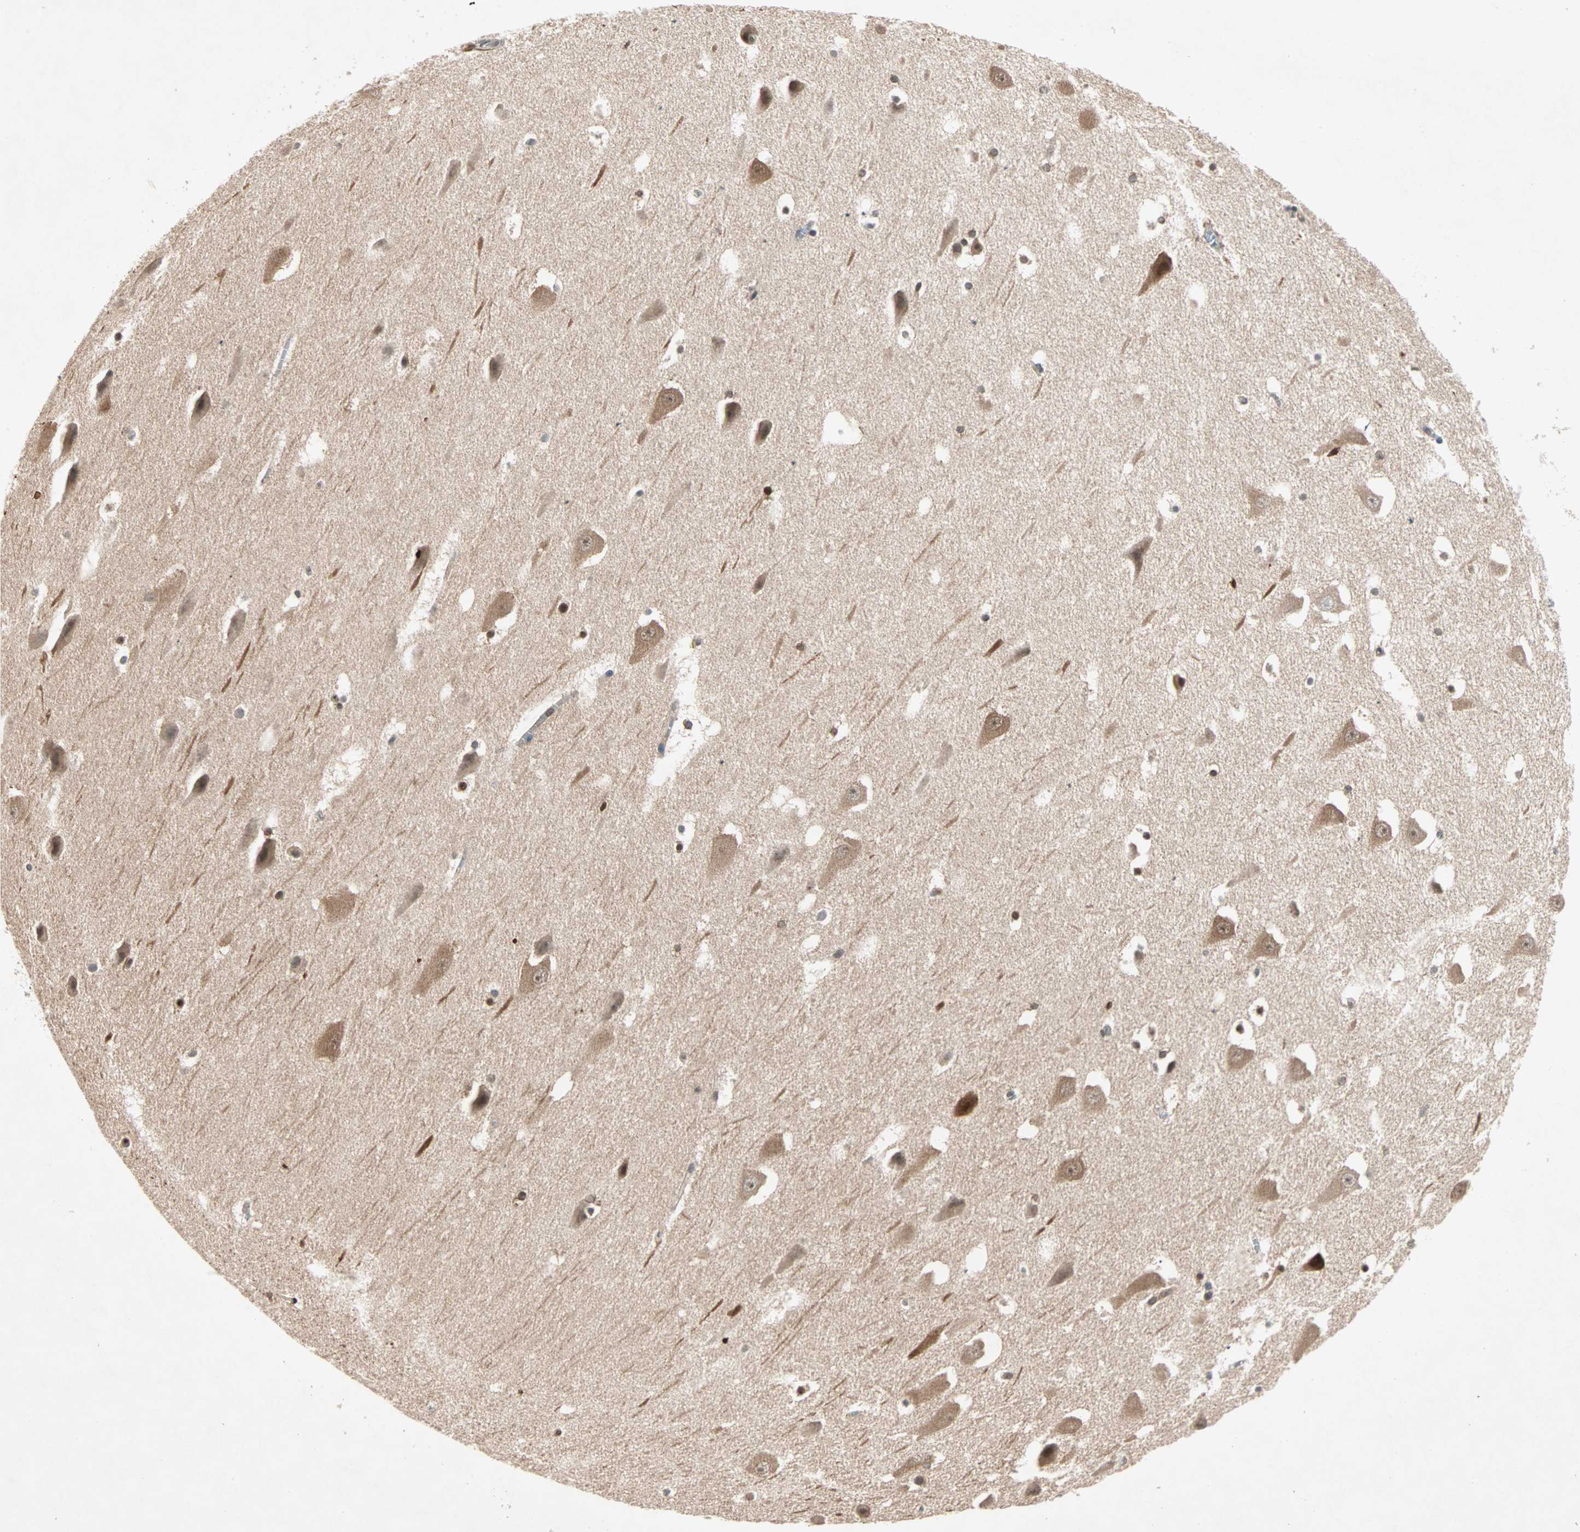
{"staining": {"intensity": "moderate", "quantity": ">75%", "location": "cytoplasmic/membranous,nuclear"}, "tissue": "hippocampus", "cell_type": "Glial cells", "image_type": "normal", "snomed": [{"axis": "morphology", "description": "Normal tissue, NOS"}, {"axis": "topography", "description": "Hippocampus"}], "caption": "Brown immunohistochemical staining in benign hippocampus exhibits moderate cytoplasmic/membranous,nuclear expression in approximately >75% of glial cells. (Brightfield microscopy of DAB IHC at high magnification).", "gene": "TEC", "patient": {"sex": "male", "age": 45}}